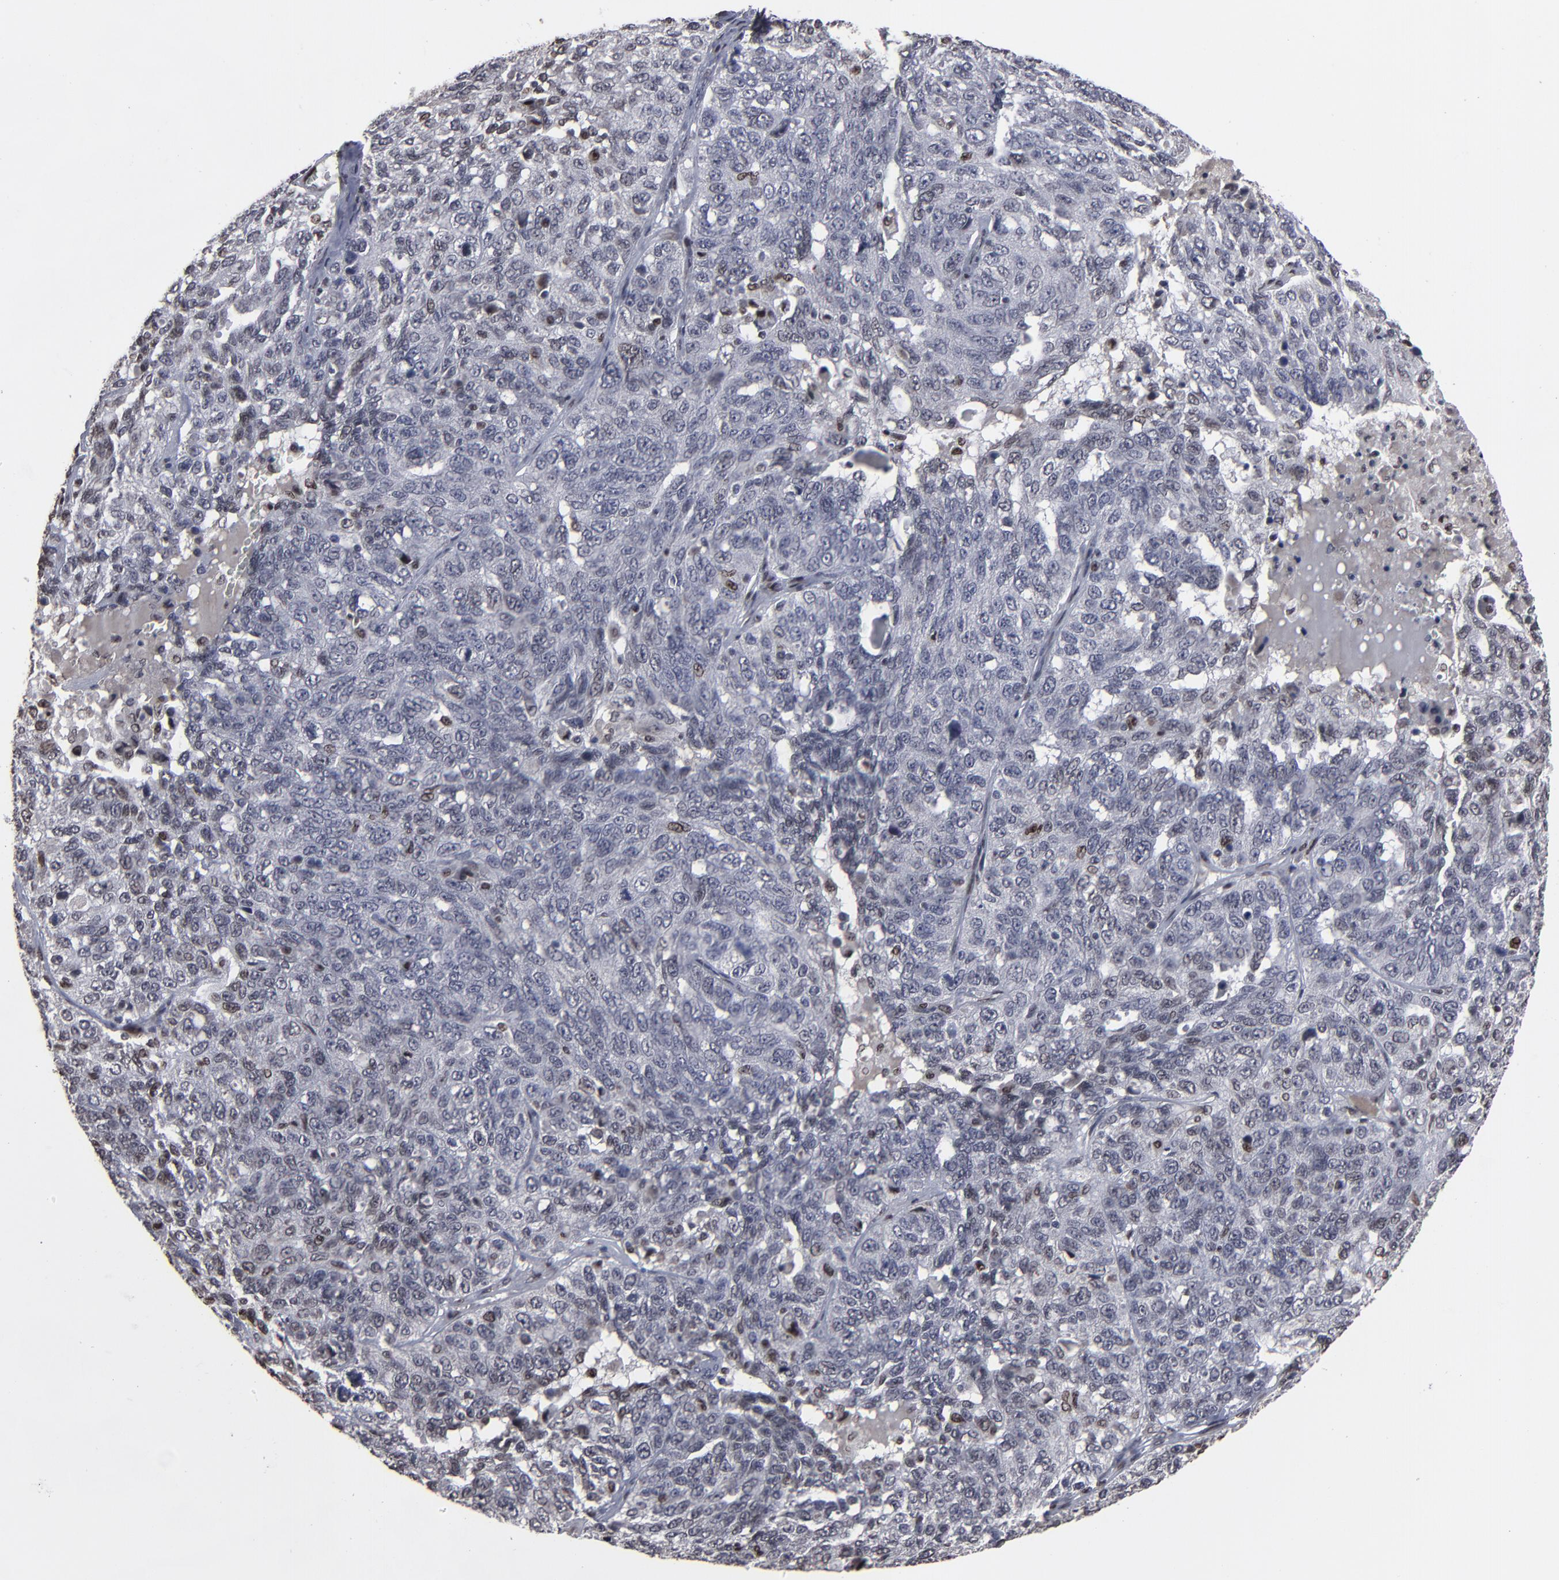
{"staining": {"intensity": "moderate", "quantity": "<25%", "location": "nuclear"}, "tissue": "ovarian cancer", "cell_type": "Tumor cells", "image_type": "cancer", "snomed": [{"axis": "morphology", "description": "Cystadenocarcinoma, serous, NOS"}, {"axis": "topography", "description": "Ovary"}], "caption": "Ovarian serous cystadenocarcinoma stained with a brown dye displays moderate nuclear positive positivity in approximately <25% of tumor cells.", "gene": "BAZ1A", "patient": {"sex": "female", "age": 71}}